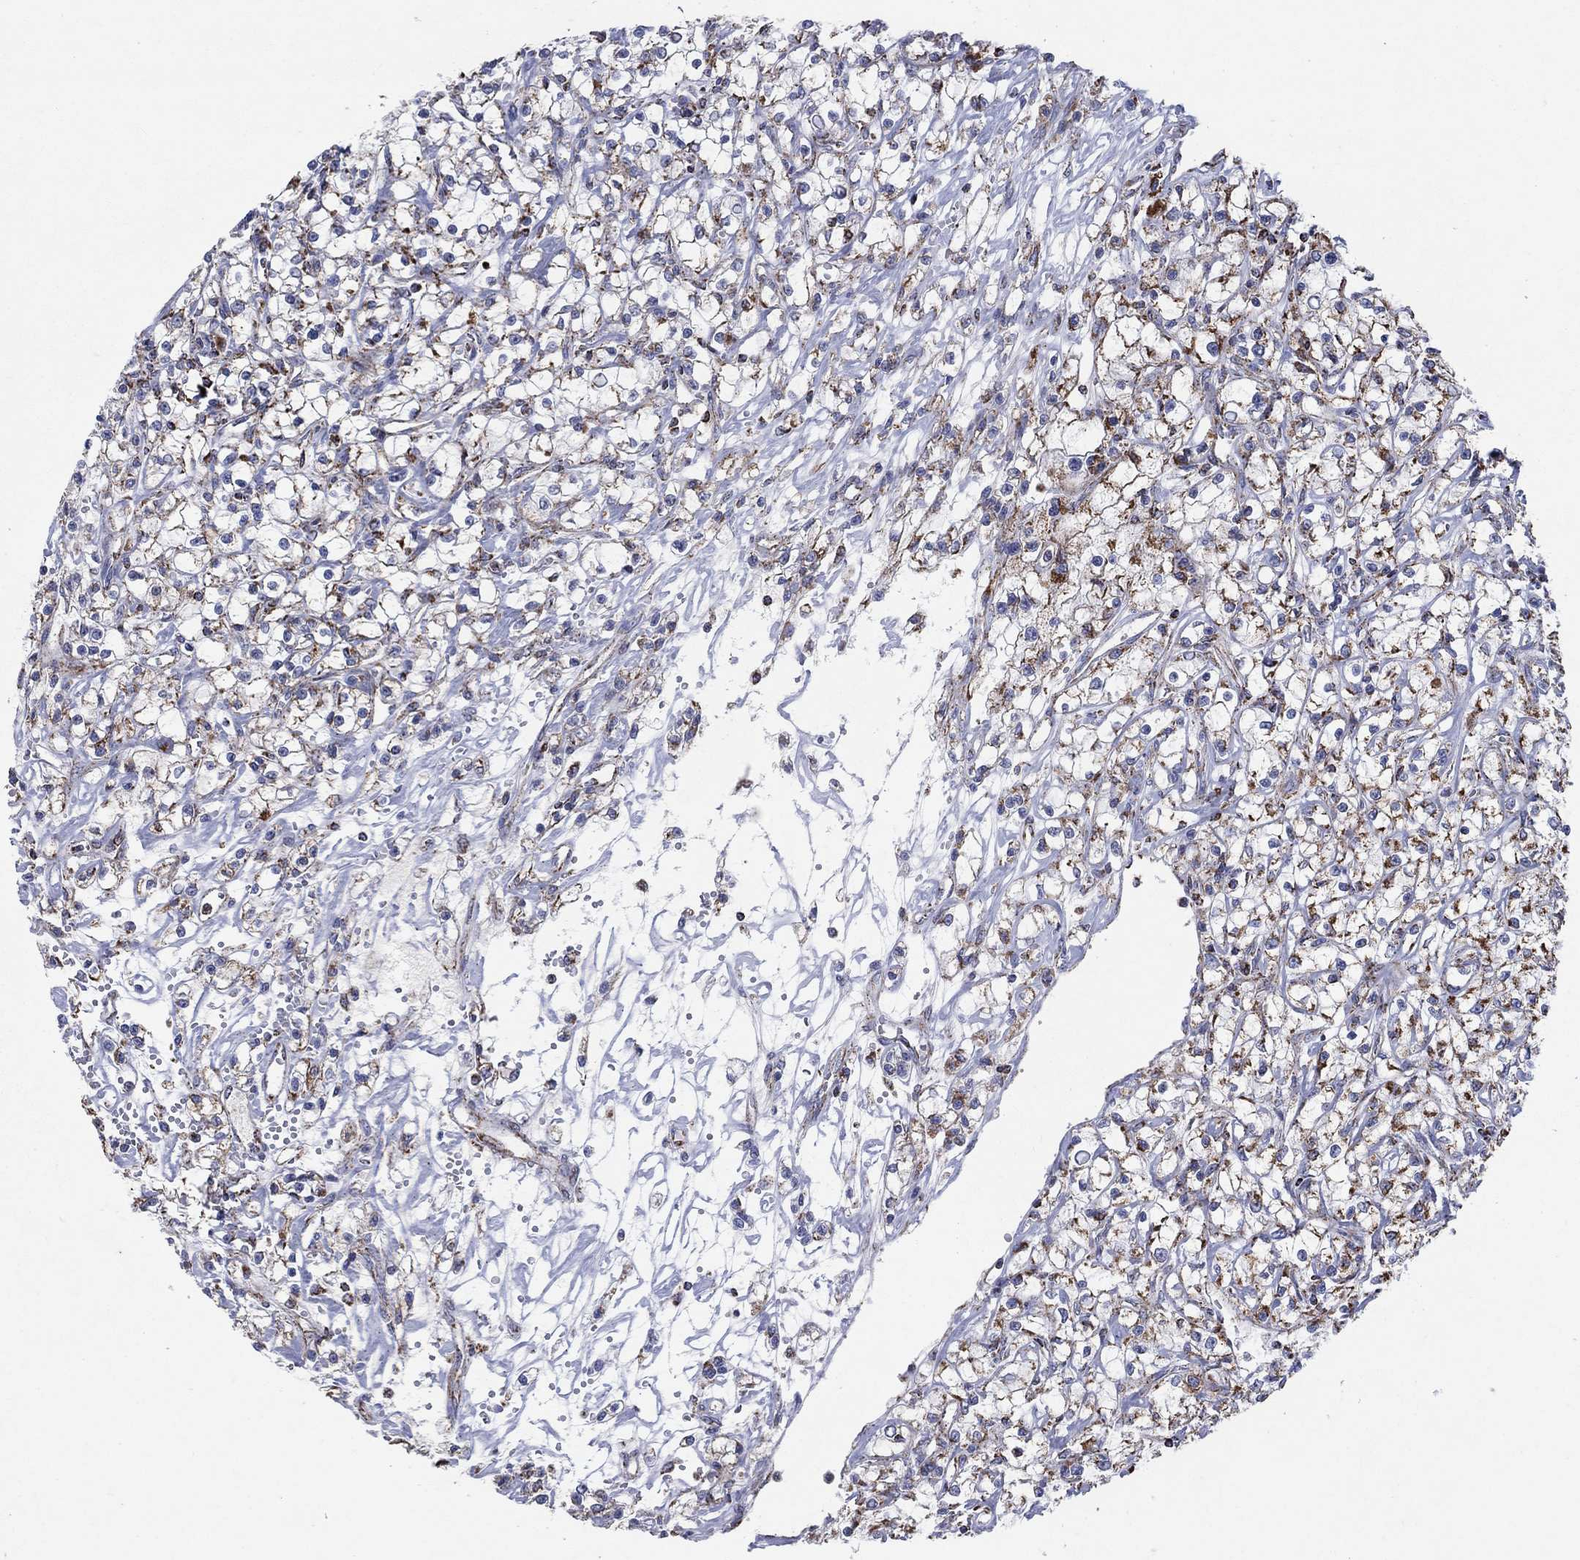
{"staining": {"intensity": "strong", "quantity": "<25%", "location": "cytoplasmic/membranous"}, "tissue": "renal cancer", "cell_type": "Tumor cells", "image_type": "cancer", "snomed": [{"axis": "morphology", "description": "Adenocarcinoma, NOS"}, {"axis": "topography", "description": "Kidney"}], "caption": "Strong cytoplasmic/membranous staining for a protein is appreciated in about <25% of tumor cells of adenocarcinoma (renal) using IHC.", "gene": "C9orf85", "patient": {"sex": "female", "age": 59}}